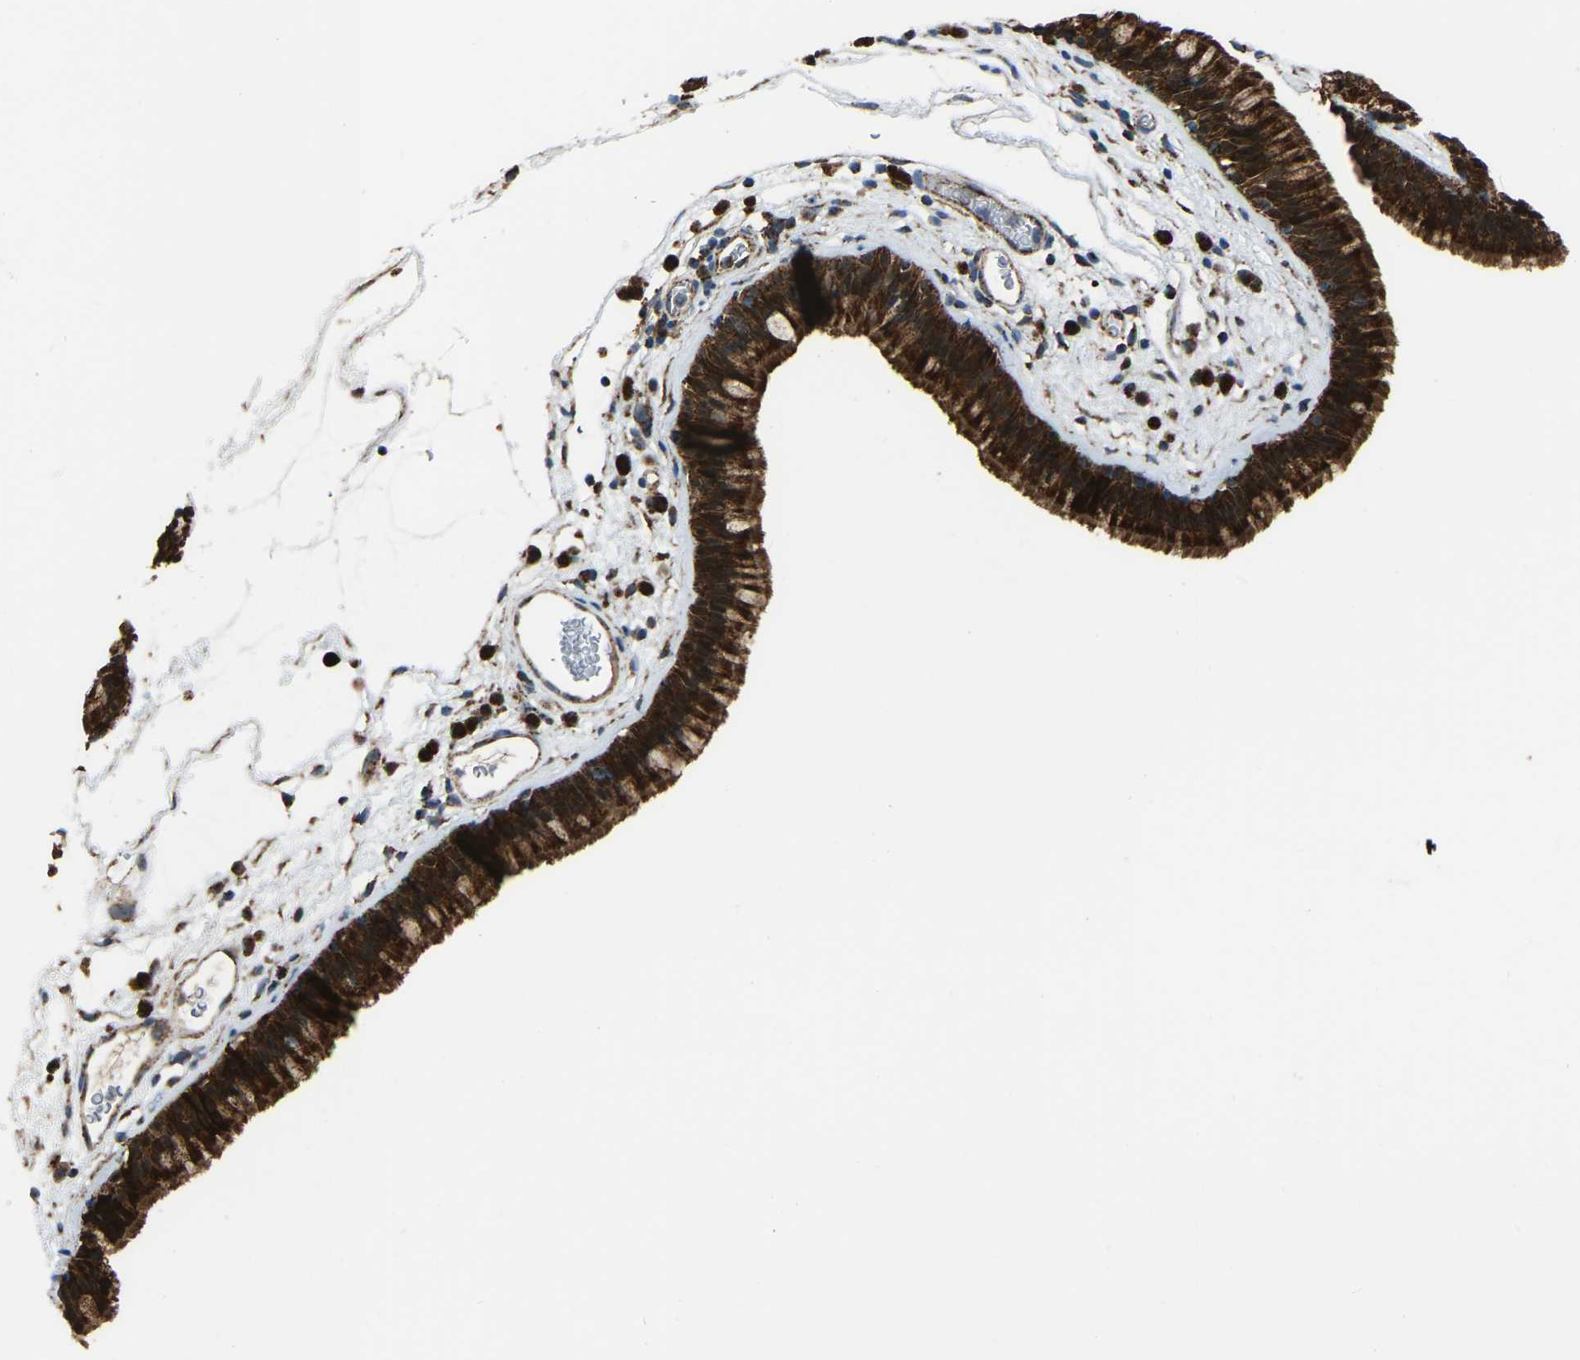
{"staining": {"intensity": "strong", "quantity": ">75%", "location": "cytoplasmic/membranous"}, "tissue": "nasopharynx", "cell_type": "Respiratory epithelial cells", "image_type": "normal", "snomed": [{"axis": "morphology", "description": "Normal tissue, NOS"}, {"axis": "morphology", "description": "Inflammation, NOS"}, {"axis": "topography", "description": "Nasopharynx"}], "caption": "Nasopharynx was stained to show a protein in brown. There is high levels of strong cytoplasmic/membranous expression in about >75% of respiratory epithelial cells. Nuclei are stained in blue.", "gene": "AKR1A1", "patient": {"sex": "male", "age": 48}}